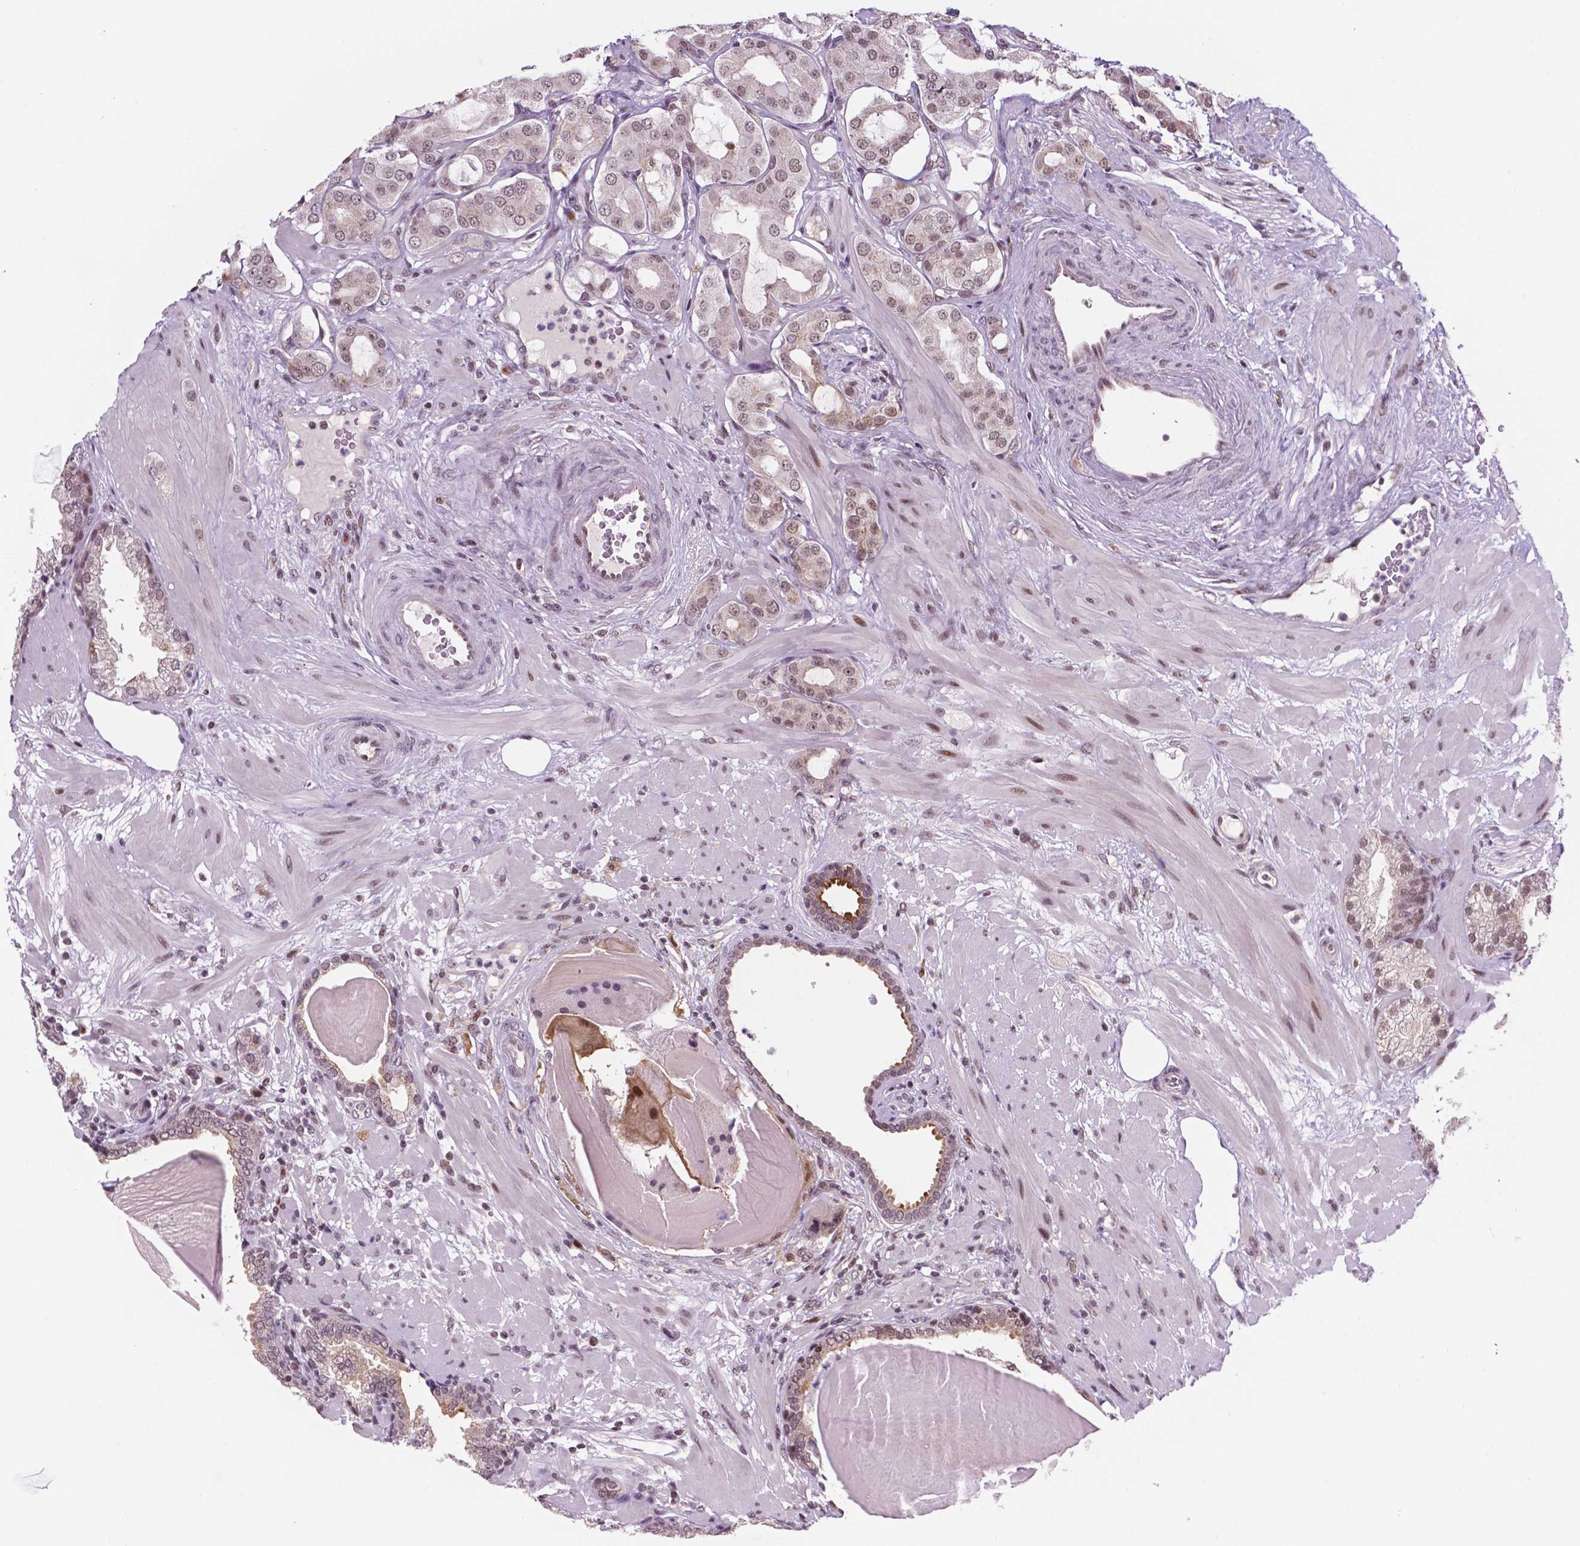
{"staining": {"intensity": "weak", "quantity": ">75%", "location": "nuclear"}, "tissue": "prostate cancer", "cell_type": "Tumor cells", "image_type": "cancer", "snomed": [{"axis": "morphology", "description": "Adenocarcinoma, Low grade"}, {"axis": "topography", "description": "Prostate"}], "caption": "Immunohistochemistry micrograph of neoplastic tissue: prostate low-grade adenocarcinoma stained using IHC demonstrates low levels of weak protein expression localized specifically in the nuclear of tumor cells, appearing as a nuclear brown color.", "gene": "PER2", "patient": {"sex": "male", "age": 57}}